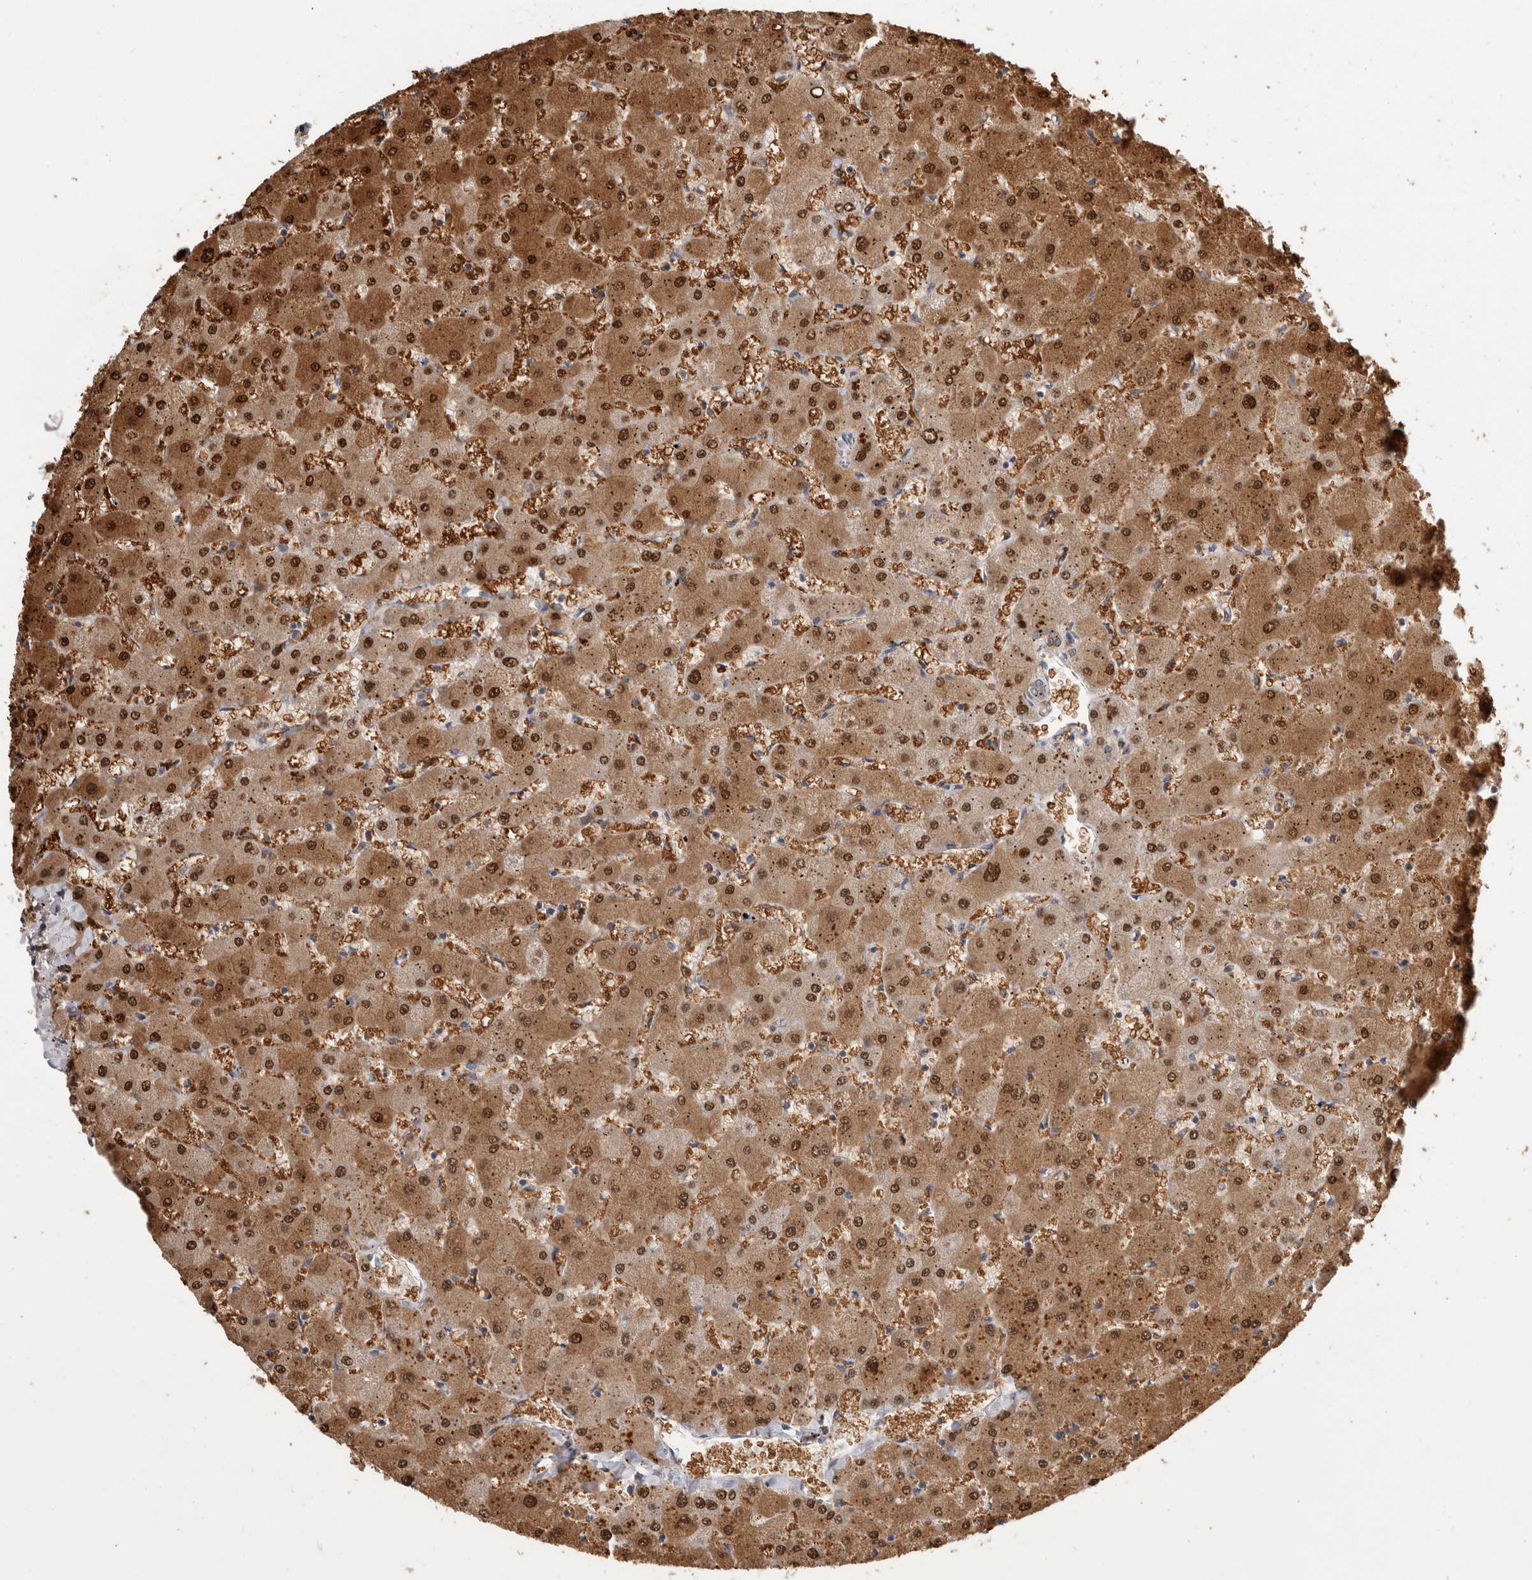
{"staining": {"intensity": "moderate", "quantity": ">75%", "location": "cytoplasmic/membranous"}, "tissue": "liver", "cell_type": "Cholangiocytes", "image_type": "normal", "snomed": [{"axis": "morphology", "description": "Normal tissue, NOS"}, {"axis": "topography", "description": "Liver"}], "caption": "Immunohistochemical staining of normal human liver exhibits >75% levels of moderate cytoplasmic/membranous protein positivity in approximately >75% of cholangiocytes. (DAB (3,3'-diaminobenzidine) = brown stain, brightfield microscopy at high magnification).", "gene": "PGM1", "patient": {"sex": "female", "age": 63}}